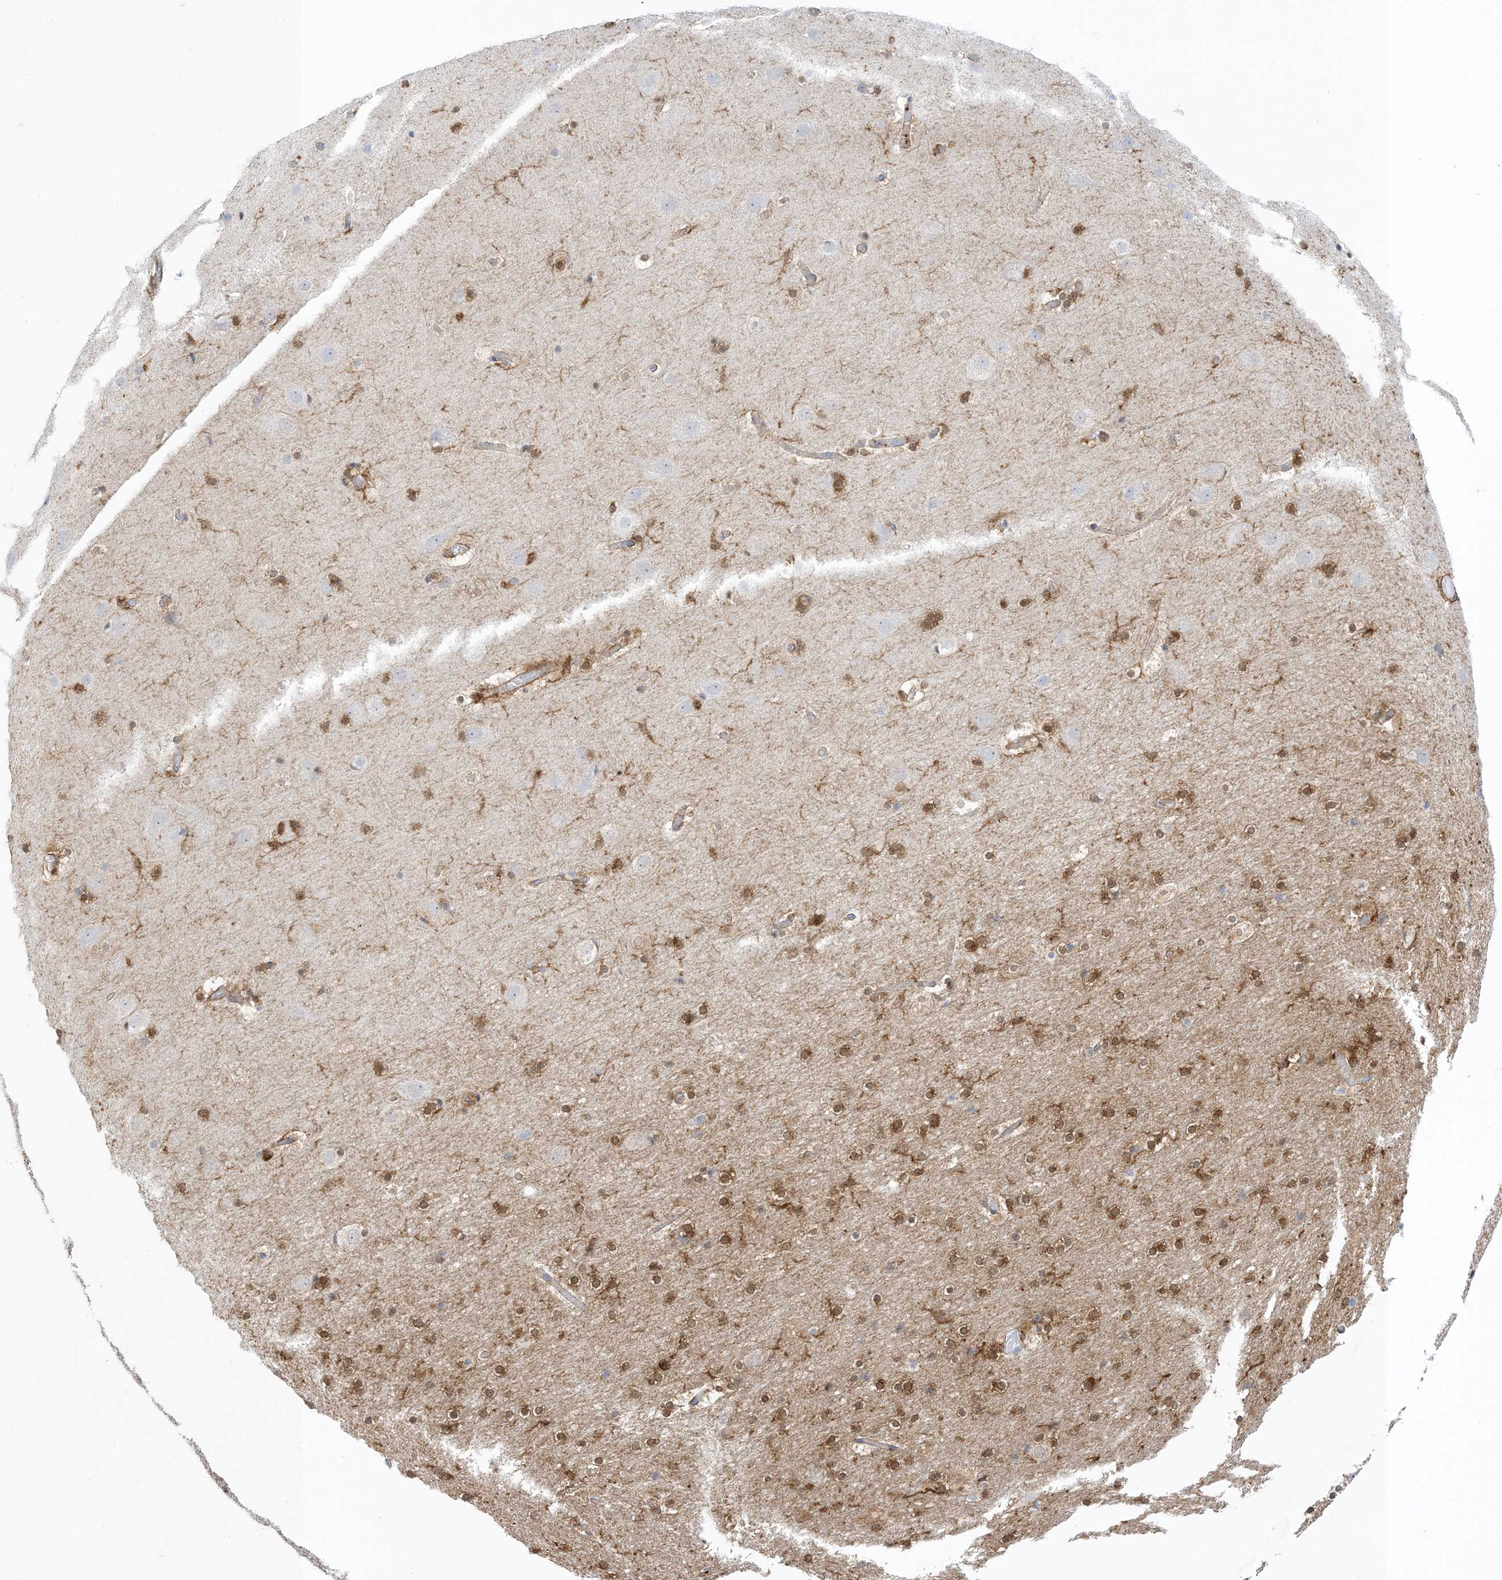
{"staining": {"intensity": "moderate", "quantity": "25%-75%", "location": "cytoplasmic/membranous"}, "tissue": "cerebral cortex", "cell_type": "Endothelial cells", "image_type": "normal", "snomed": [{"axis": "morphology", "description": "Normal tissue, NOS"}, {"axis": "topography", "description": "Cerebral cortex"}], "caption": "A high-resolution photomicrograph shows IHC staining of benign cerebral cortex, which demonstrates moderate cytoplasmic/membranous expression in approximately 25%-75% of endothelial cells.", "gene": "GSN", "patient": {"sex": "male", "age": 57}}